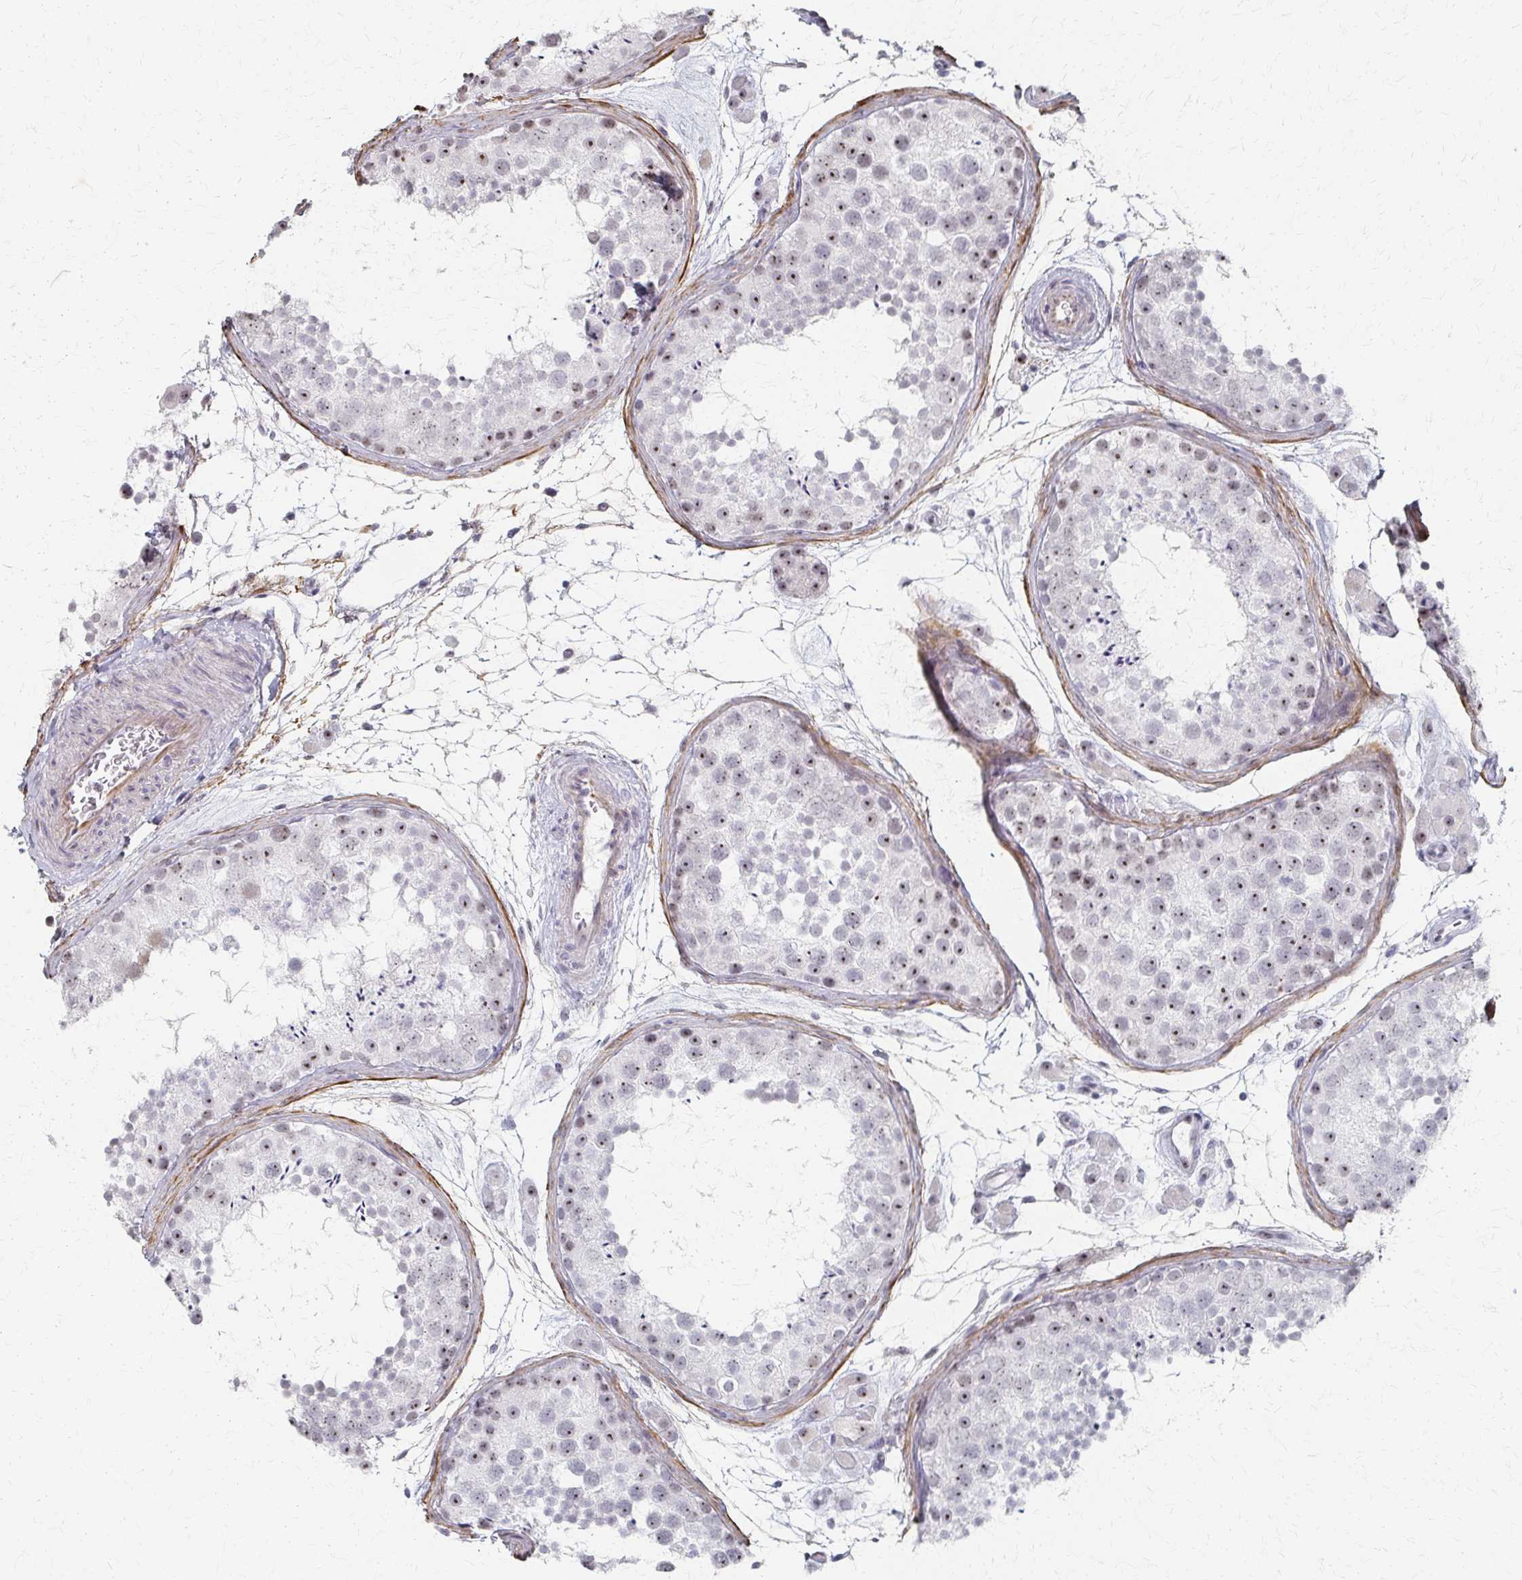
{"staining": {"intensity": "weak", "quantity": "<25%", "location": "nuclear"}, "tissue": "testis", "cell_type": "Cells in seminiferous ducts", "image_type": "normal", "snomed": [{"axis": "morphology", "description": "Normal tissue, NOS"}, {"axis": "topography", "description": "Testis"}], "caption": "The image demonstrates no staining of cells in seminiferous ducts in unremarkable testis. (DAB immunohistochemistry visualized using brightfield microscopy, high magnification).", "gene": "PES1", "patient": {"sex": "male", "age": 41}}